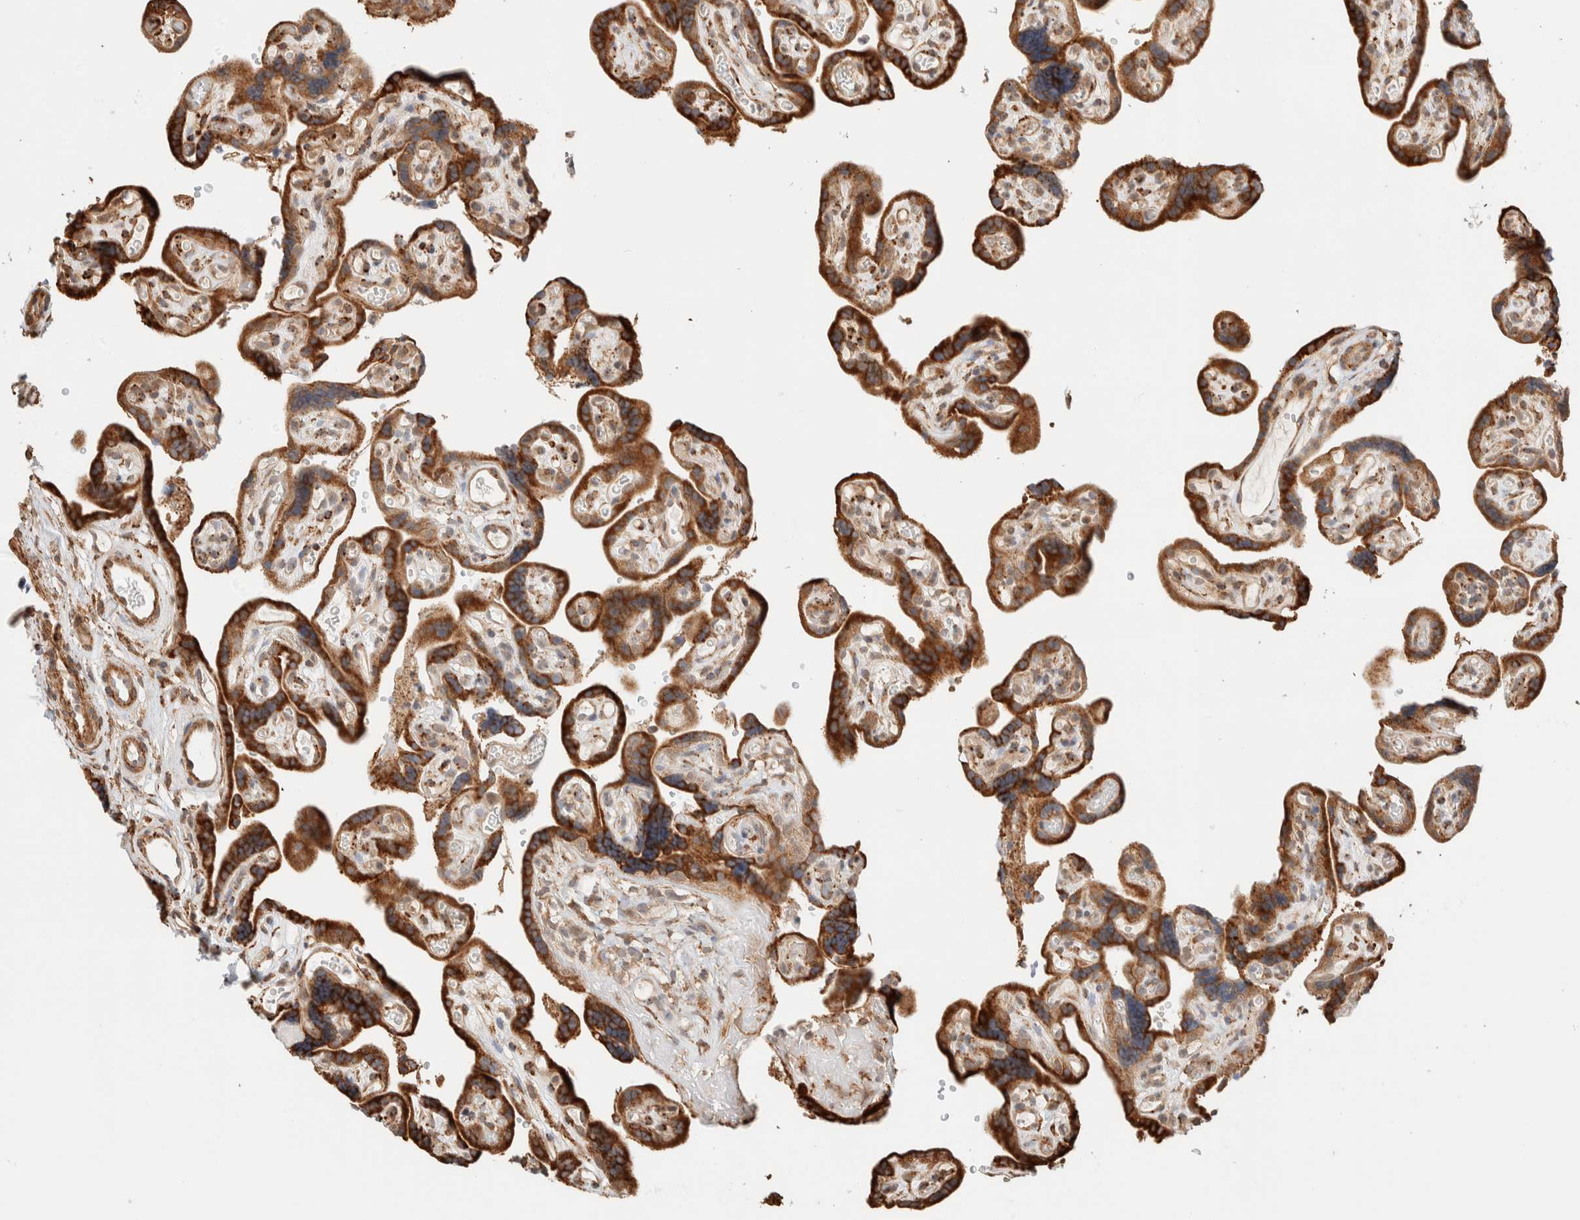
{"staining": {"intensity": "strong", "quantity": ">75%", "location": "cytoplasmic/membranous"}, "tissue": "placenta", "cell_type": "Decidual cells", "image_type": "normal", "snomed": [{"axis": "morphology", "description": "Normal tissue, NOS"}, {"axis": "topography", "description": "Placenta"}], "caption": "Immunohistochemistry (IHC) micrograph of normal placenta stained for a protein (brown), which exhibits high levels of strong cytoplasmic/membranous staining in about >75% of decidual cells.", "gene": "INTS1", "patient": {"sex": "female", "age": 30}}